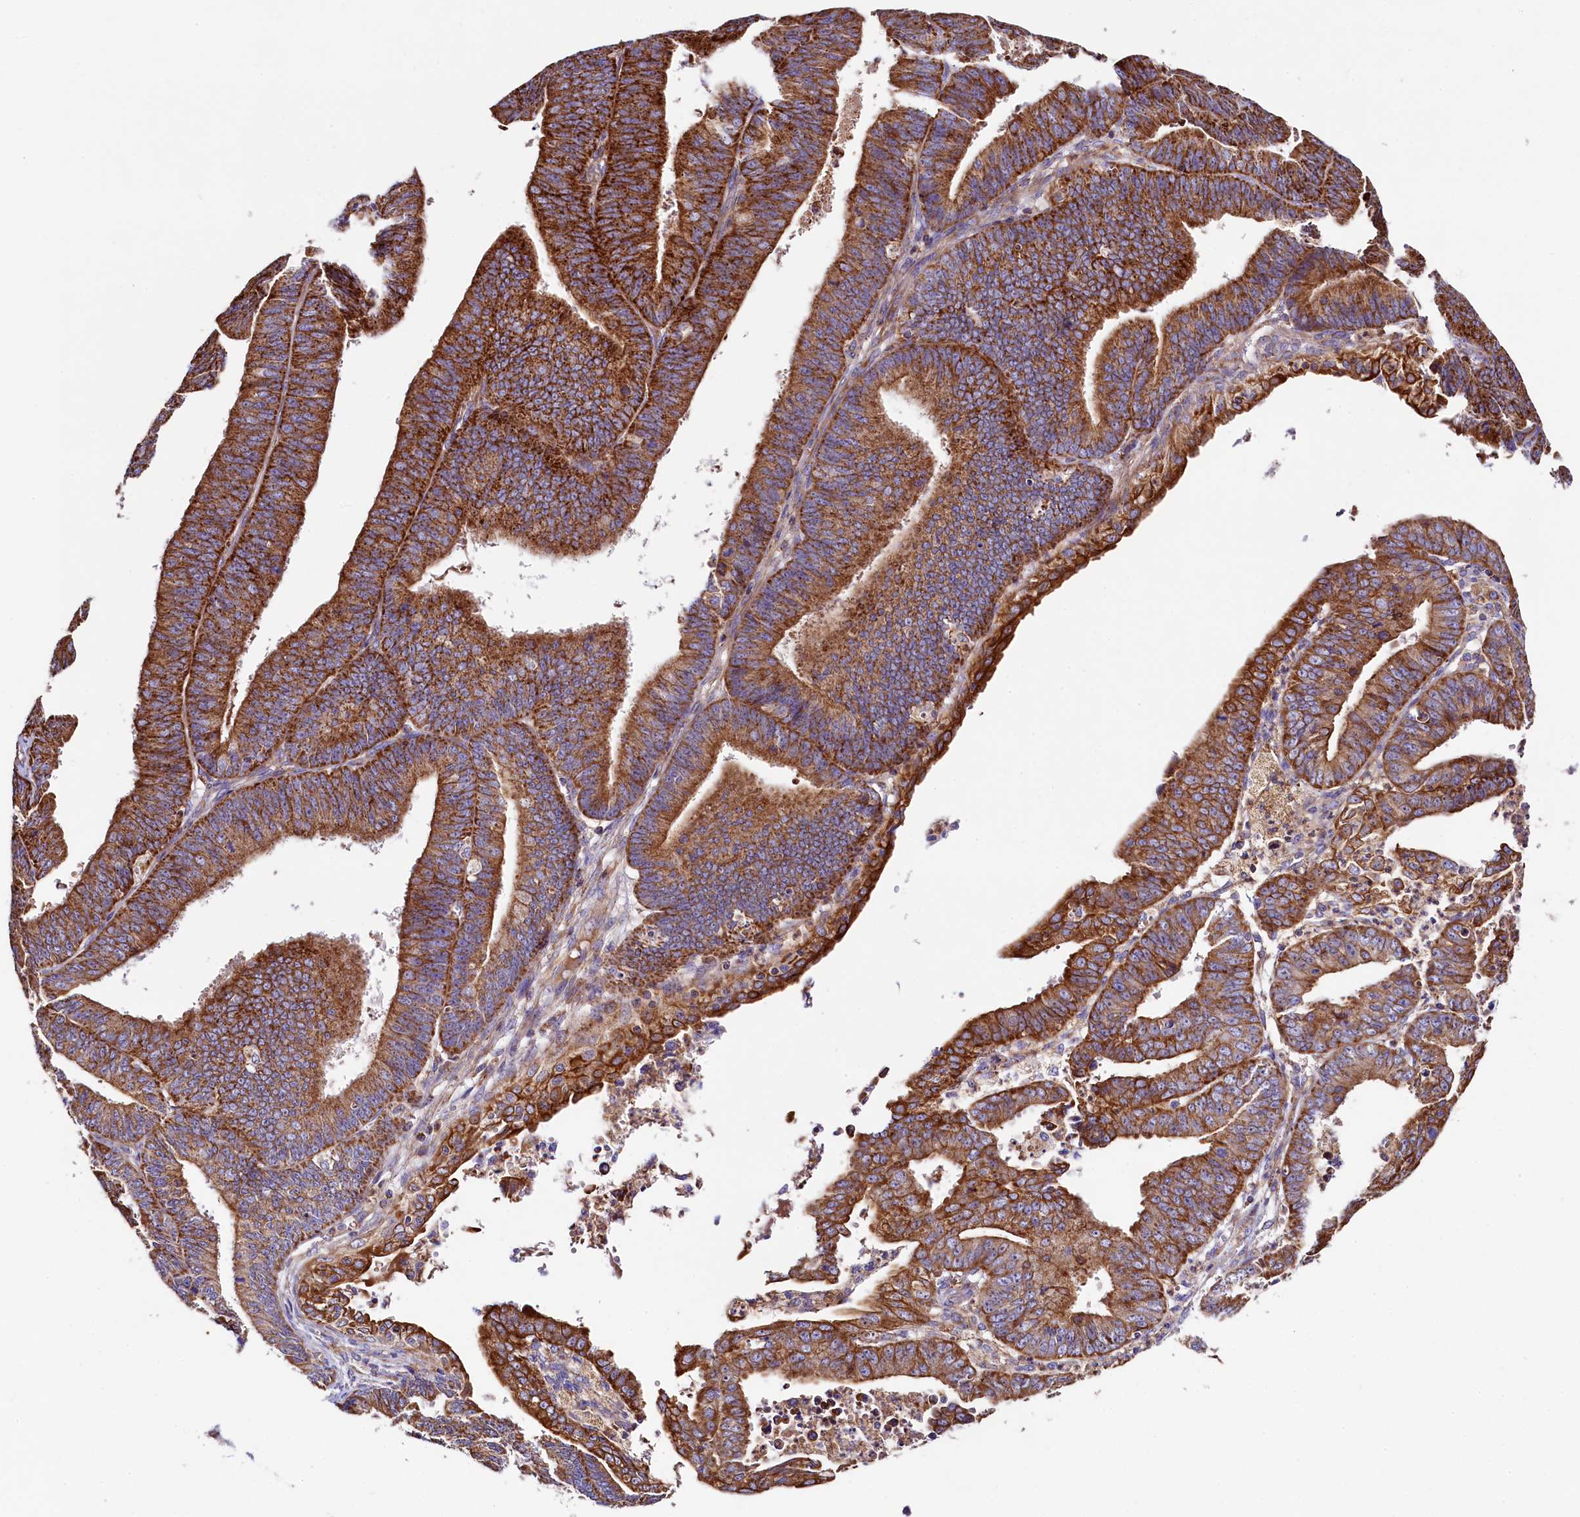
{"staining": {"intensity": "strong", "quantity": ">75%", "location": "cytoplasmic/membranous"}, "tissue": "endometrial cancer", "cell_type": "Tumor cells", "image_type": "cancer", "snomed": [{"axis": "morphology", "description": "Adenocarcinoma, NOS"}, {"axis": "topography", "description": "Endometrium"}], "caption": "Endometrial cancer (adenocarcinoma) stained for a protein exhibits strong cytoplasmic/membranous positivity in tumor cells. (DAB IHC with brightfield microscopy, high magnification).", "gene": "CLYBL", "patient": {"sex": "female", "age": 73}}